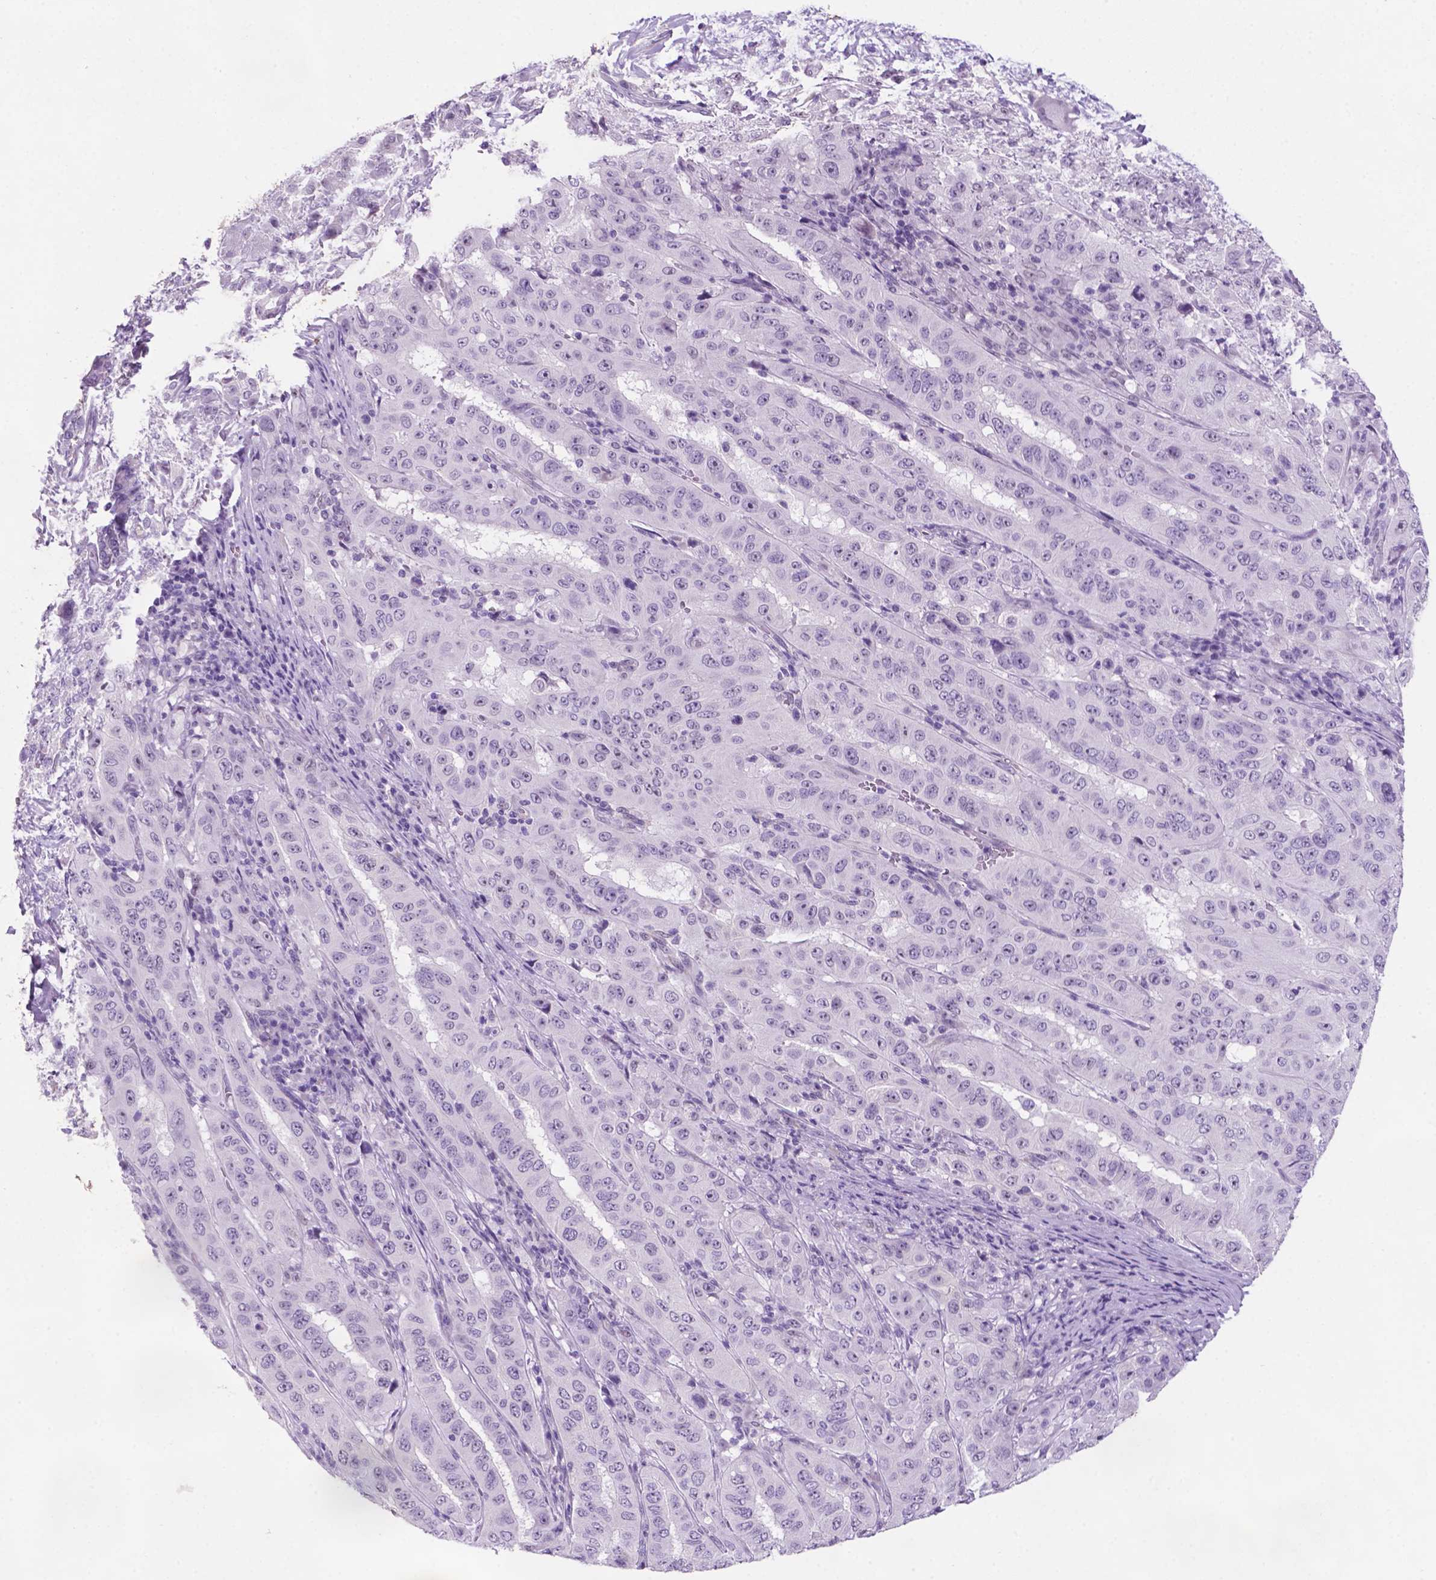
{"staining": {"intensity": "negative", "quantity": "none", "location": "none"}, "tissue": "pancreatic cancer", "cell_type": "Tumor cells", "image_type": "cancer", "snomed": [{"axis": "morphology", "description": "Adenocarcinoma, NOS"}, {"axis": "topography", "description": "Pancreas"}], "caption": "Immunohistochemical staining of human adenocarcinoma (pancreatic) exhibits no significant positivity in tumor cells. (DAB IHC, high magnification).", "gene": "C18orf21", "patient": {"sex": "male", "age": 63}}